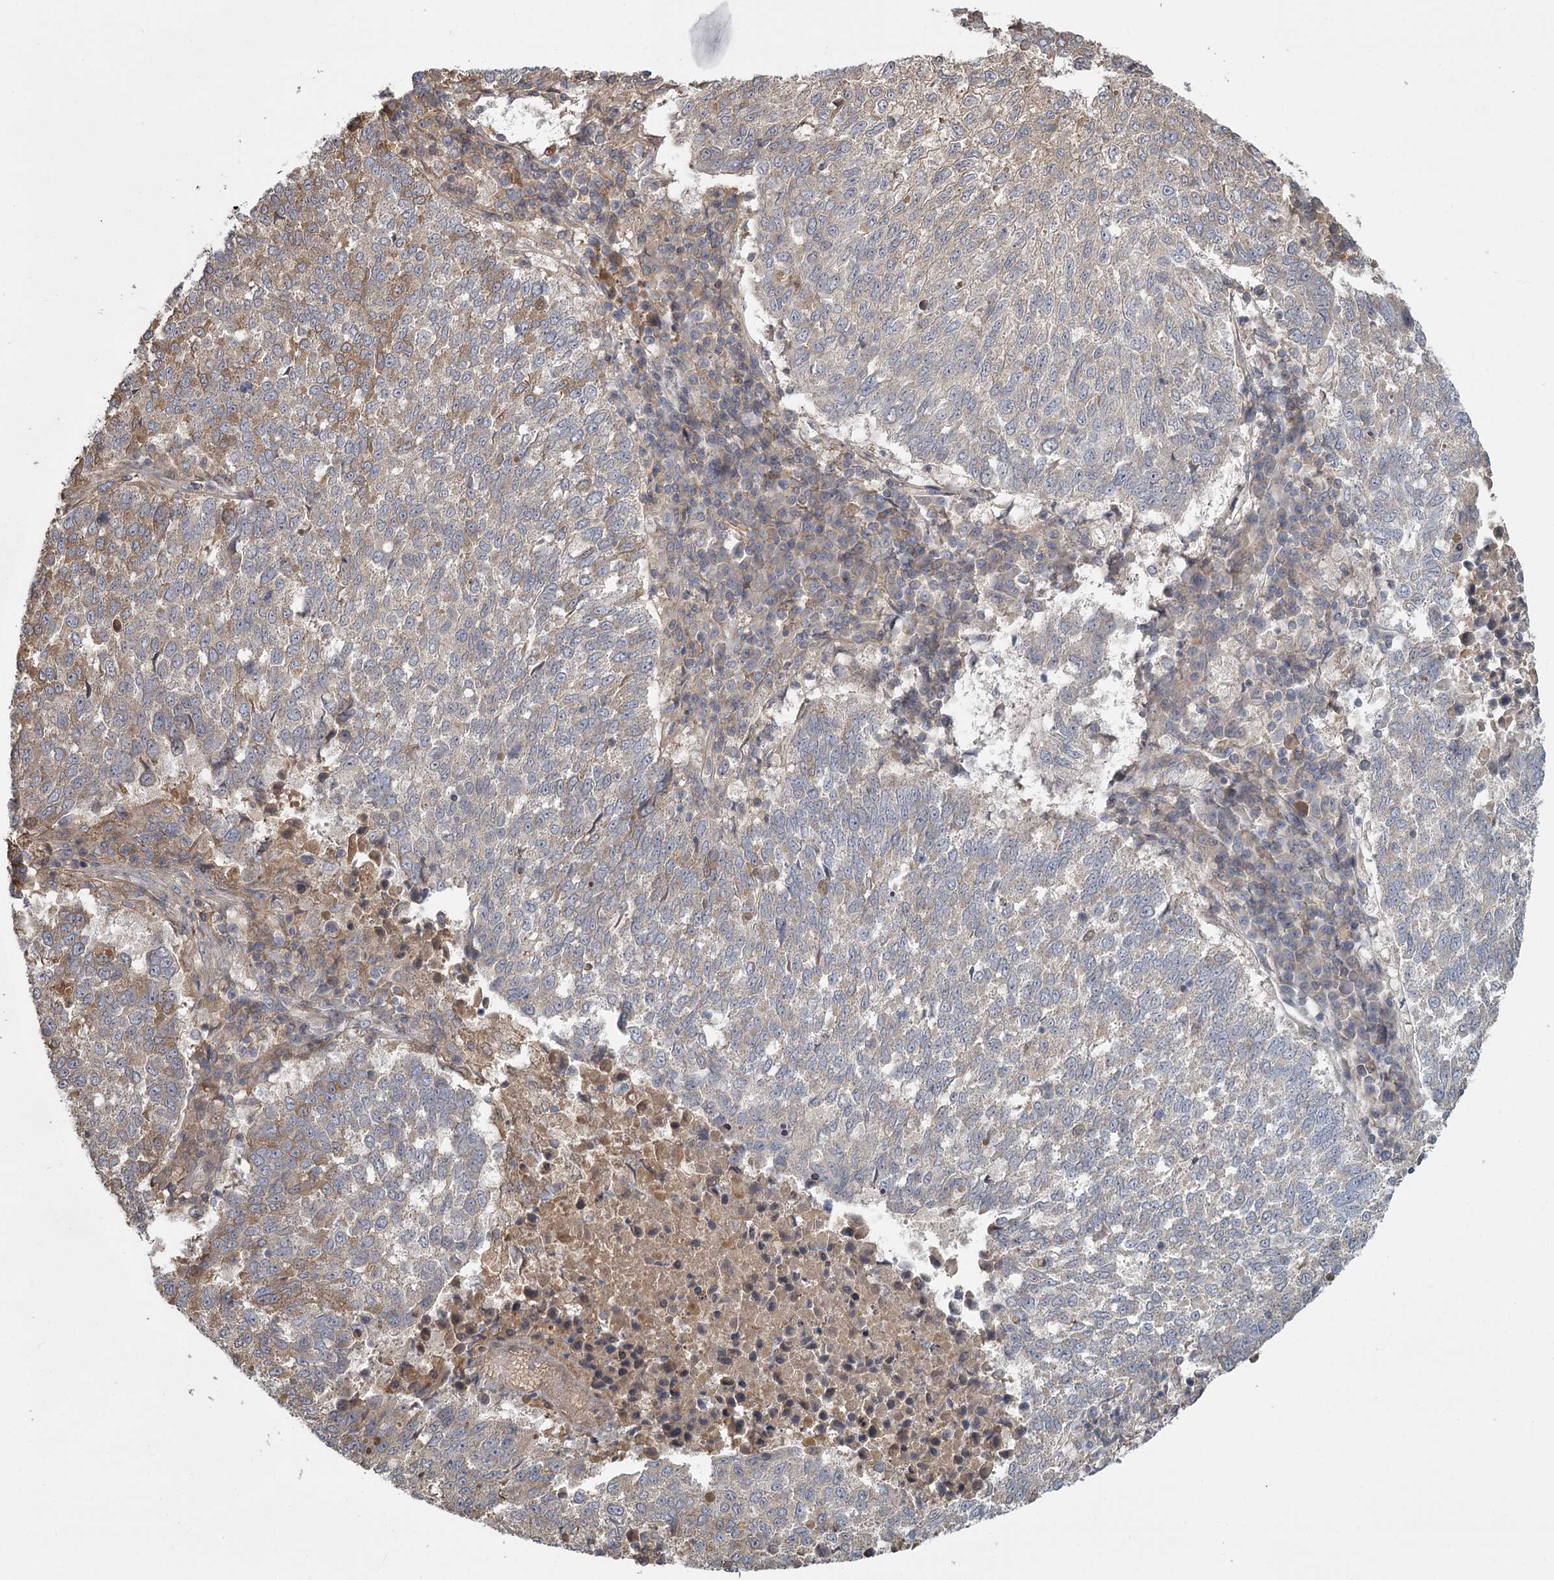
{"staining": {"intensity": "moderate", "quantity": "<25%", "location": "cytoplasmic/membranous"}, "tissue": "lung cancer", "cell_type": "Tumor cells", "image_type": "cancer", "snomed": [{"axis": "morphology", "description": "Squamous cell carcinoma, NOS"}, {"axis": "topography", "description": "Lung"}], "caption": "Human lung cancer (squamous cell carcinoma) stained with a brown dye exhibits moderate cytoplasmic/membranous positive expression in approximately <25% of tumor cells.", "gene": "DHRS9", "patient": {"sex": "male", "age": 73}}